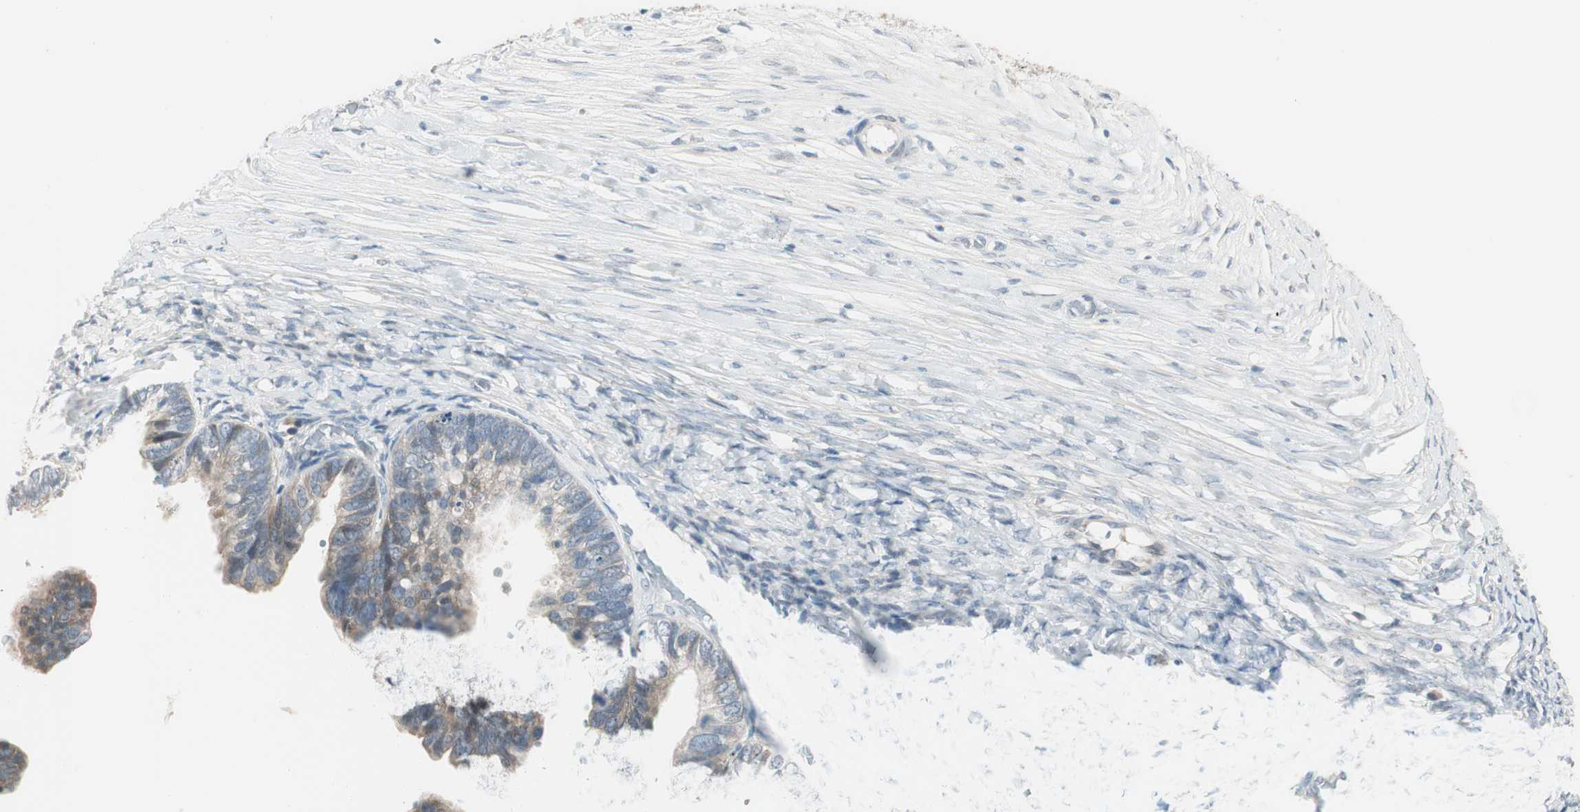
{"staining": {"intensity": "moderate", "quantity": ">75%", "location": "cytoplasmic/membranous"}, "tissue": "ovarian cancer", "cell_type": "Tumor cells", "image_type": "cancer", "snomed": [{"axis": "morphology", "description": "Cystadenocarcinoma, serous, NOS"}, {"axis": "topography", "description": "Ovary"}], "caption": "Ovarian serous cystadenocarcinoma stained for a protein reveals moderate cytoplasmic/membranous positivity in tumor cells.", "gene": "PDZK1", "patient": {"sex": "female", "age": 56}}